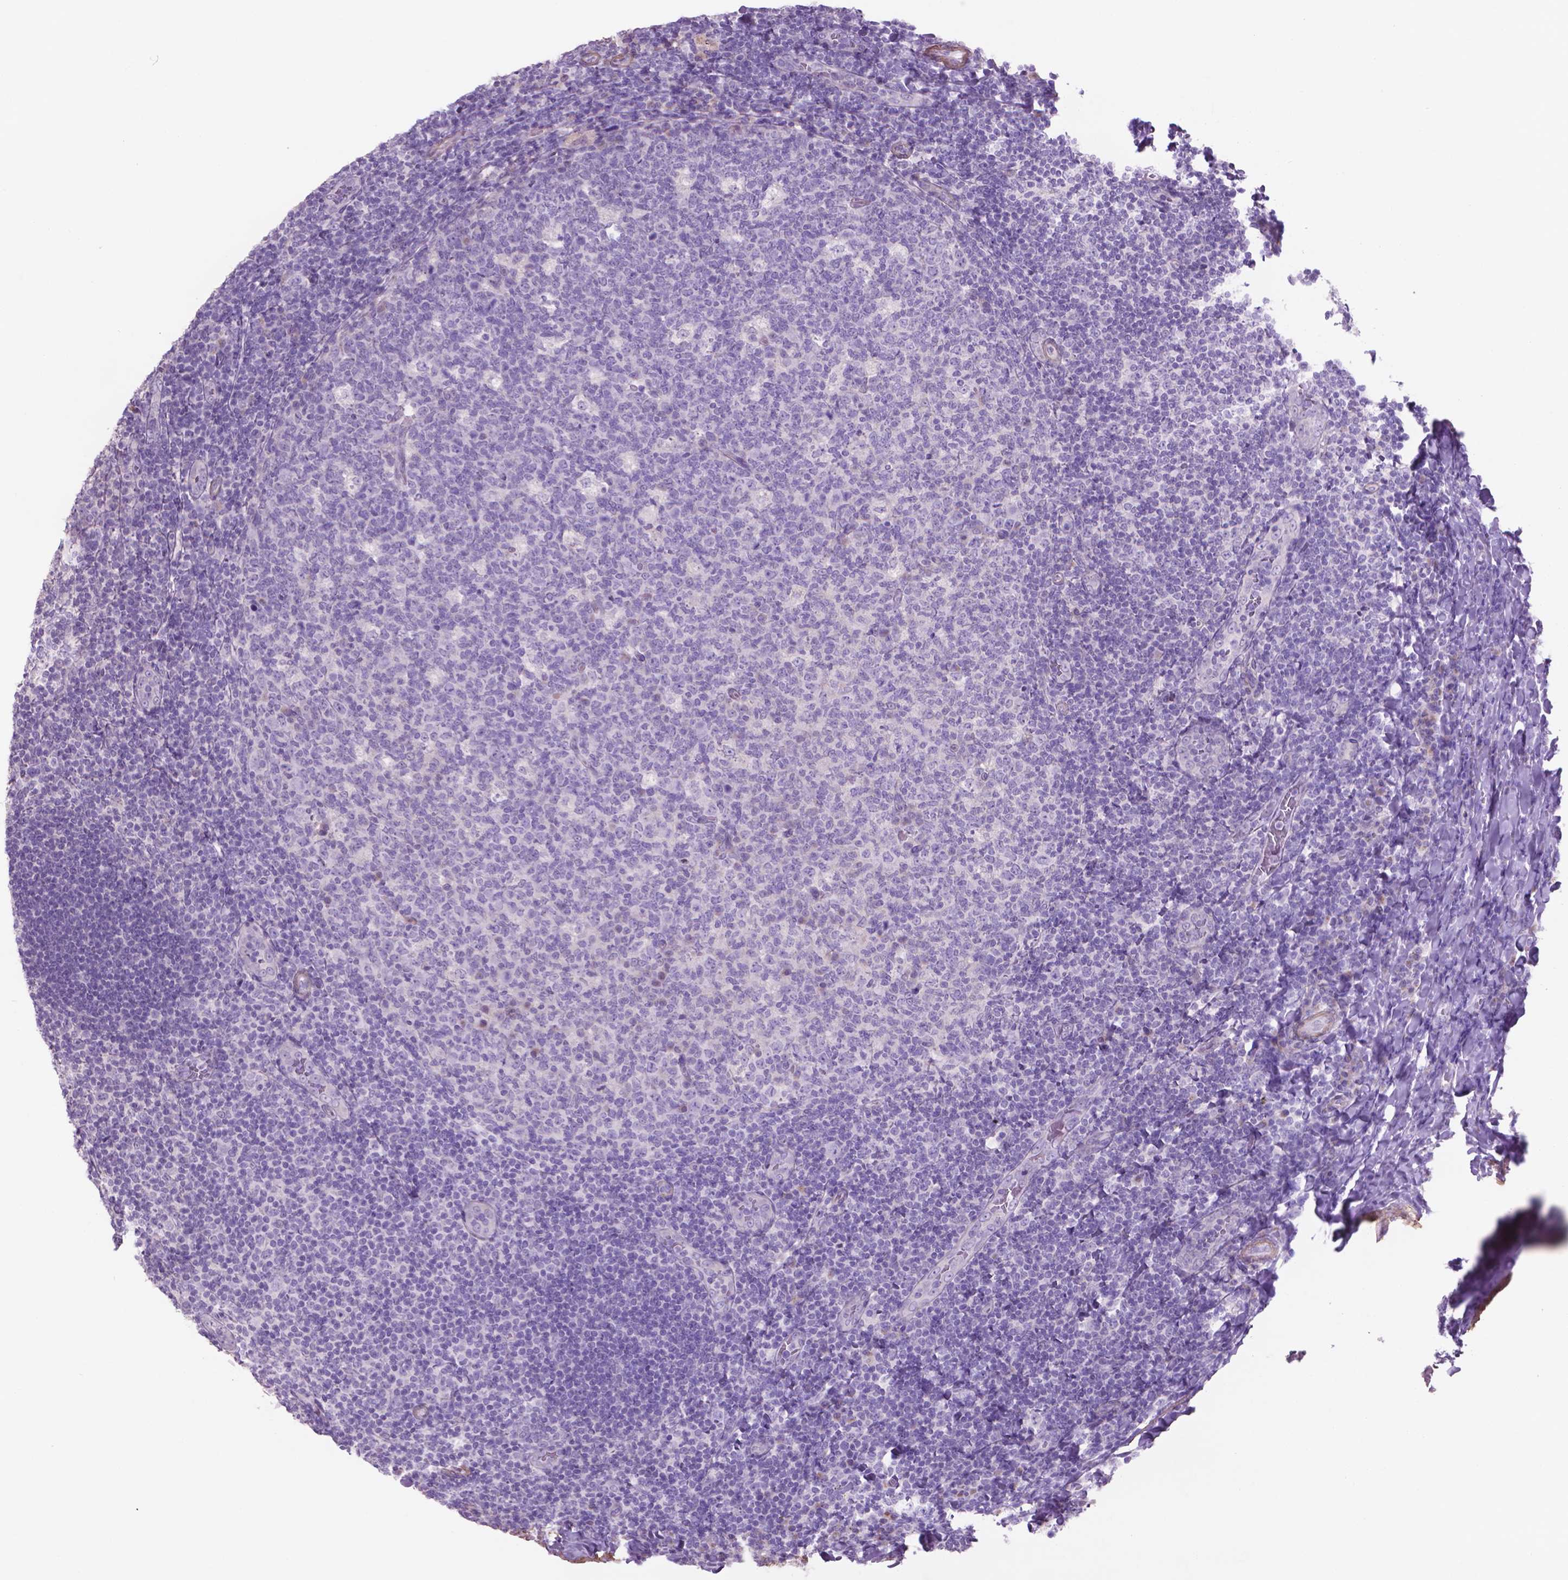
{"staining": {"intensity": "negative", "quantity": "none", "location": "none"}, "tissue": "tonsil", "cell_type": "Germinal center cells", "image_type": "normal", "snomed": [{"axis": "morphology", "description": "Normal tissue, NOS"}, {"axis": "topography", "description": "Tonsil"}], "caption": "Benign tonsil was stained to show a protein in brown. There is no significant expression in germinal center cells.", "gene": "AQP10", "patient": {"sex": "male", "age": 17}}